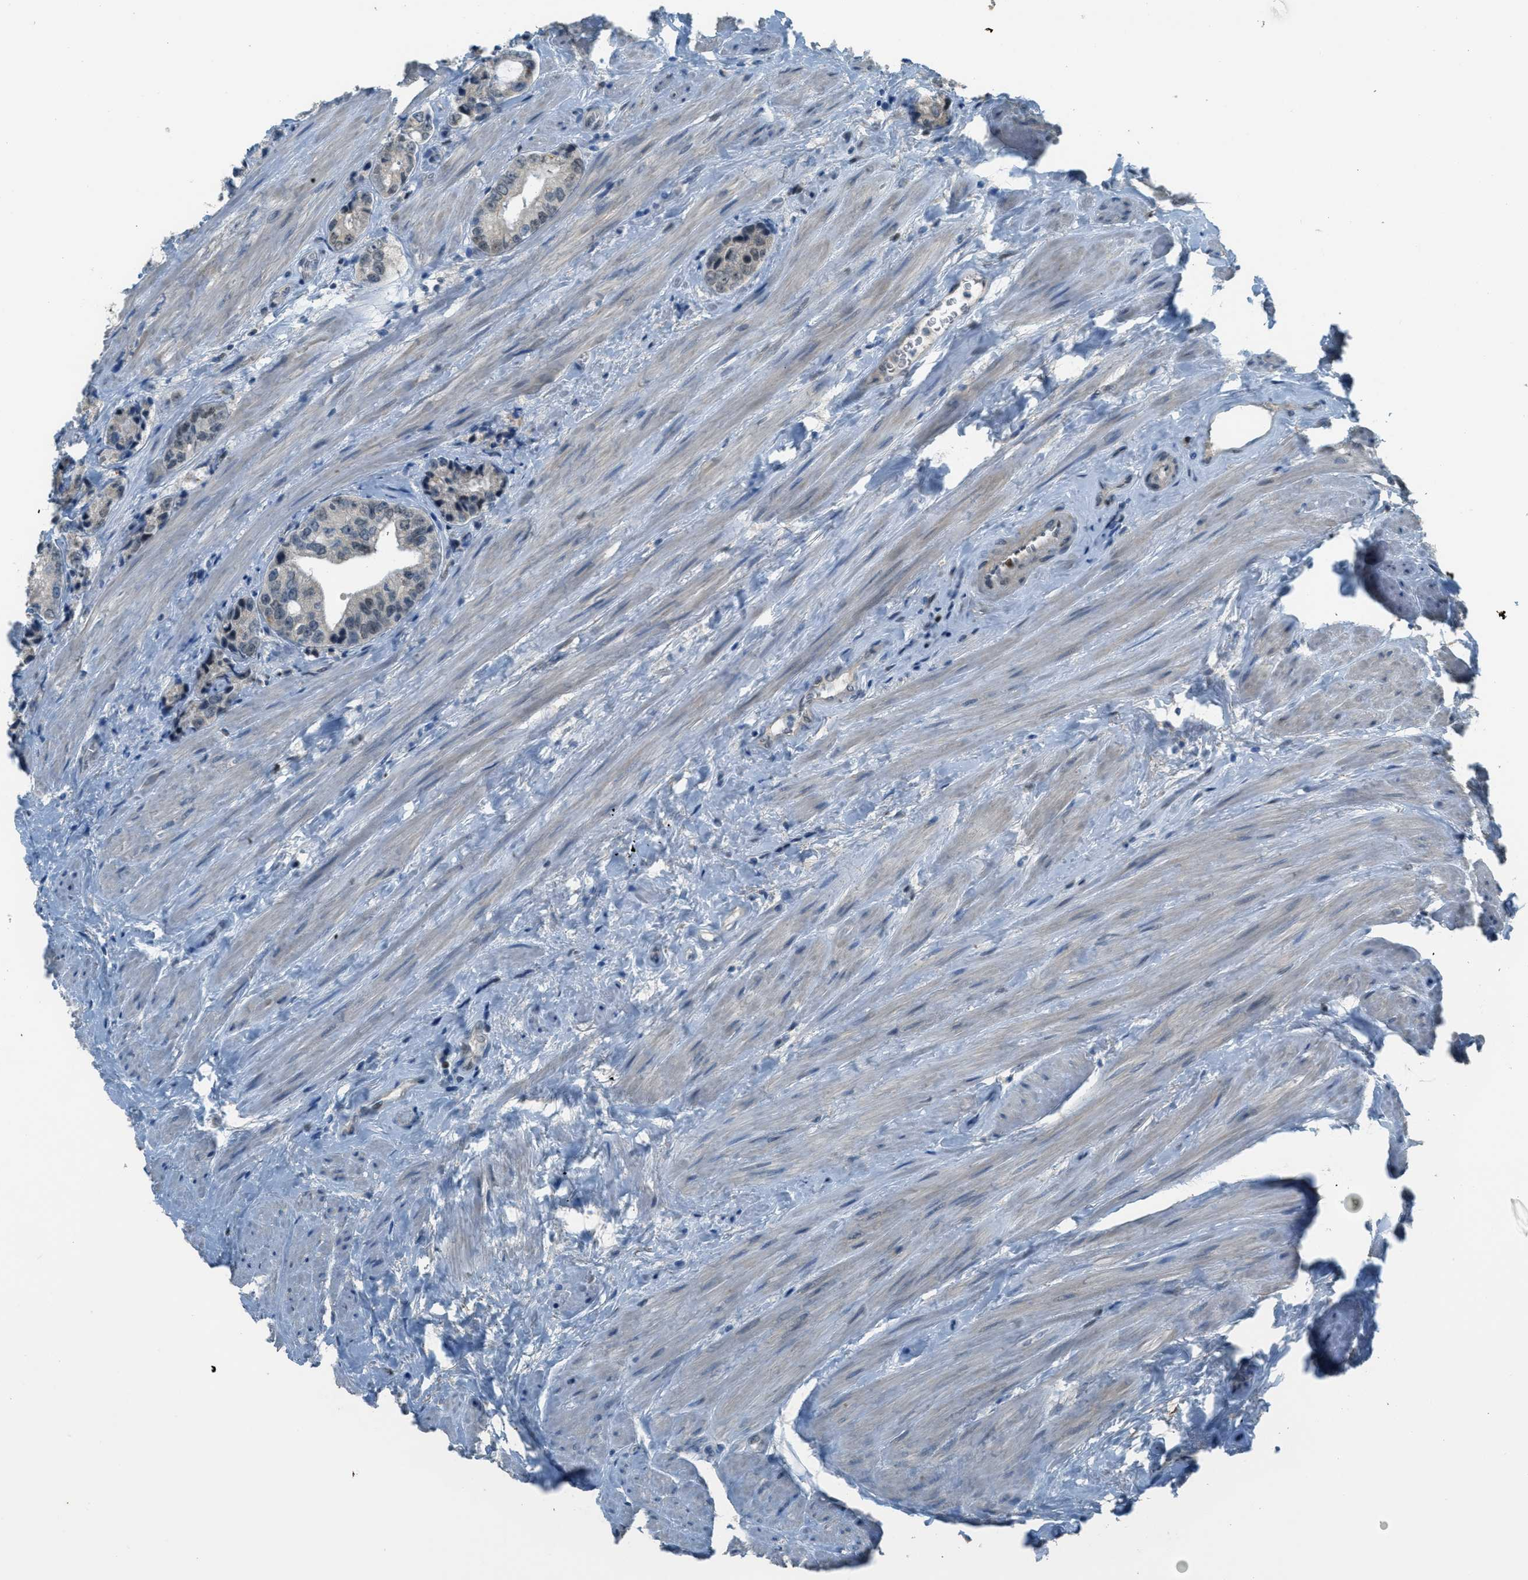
{"staining": {"intensity": "negative", "quantity": "none", "location": "none"}, "tissue": "prostate cancer", "cell_type": "Tumor cells", "image_type": "cancer", "snomed": [{"axis": "morphology", "description": "Adenocarcinoma, High grade"}, {"axis": "topography", "description": "Prostate"}], "caption": "Tumor cells show no significant positivity in prostate high-grade adenocarcinoma.", "gene": "TCF3", "patient": {"sex": "male", "age": 61}}